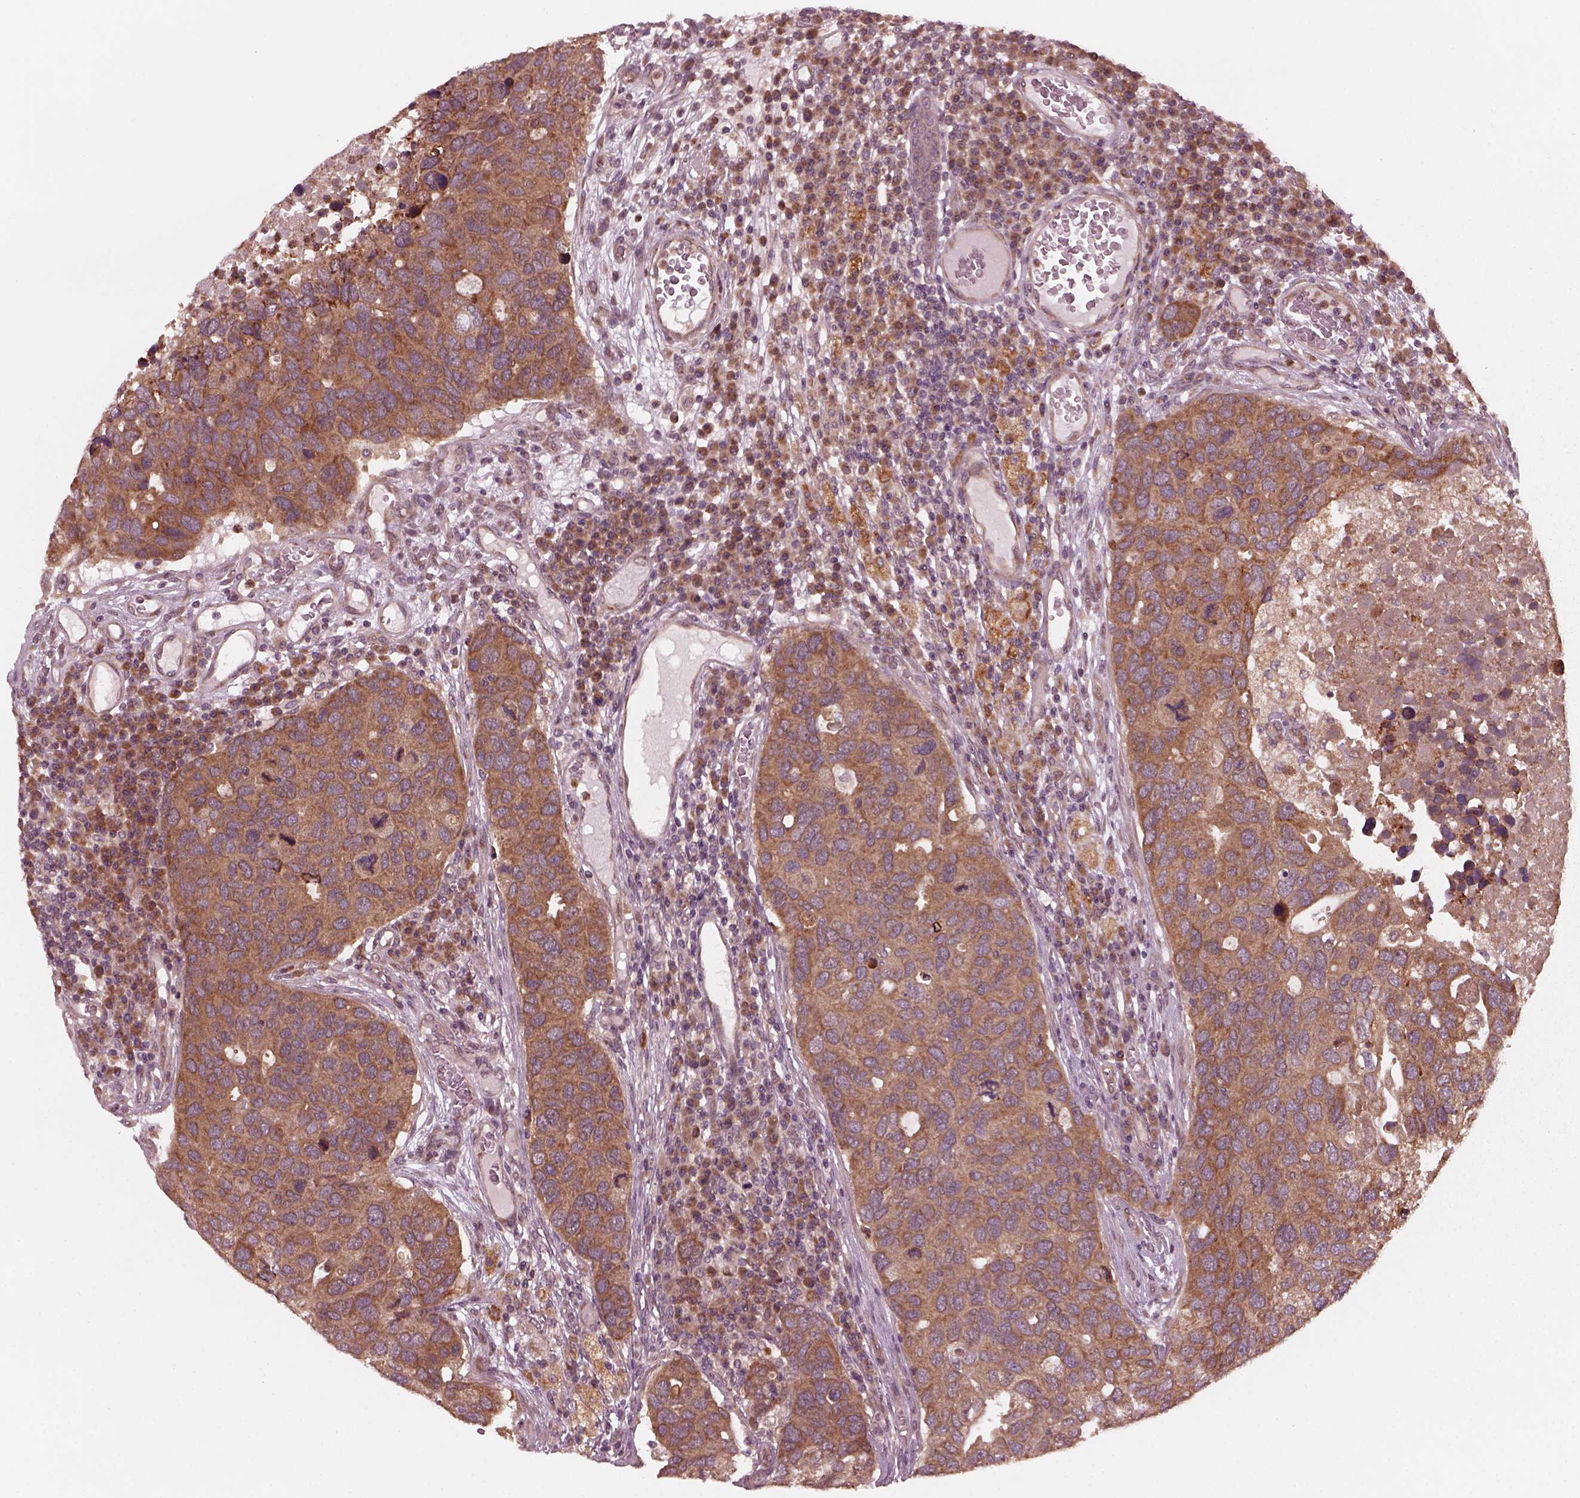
{"staining": {"intensity": "moderate", "quantity": "25%-75%", "location": "cytoplasmic/membranous"}, "tissue": "breast cancer", "cell_type": "Tumor cells", "image_type": "cancer", "snomed": [{"axis": "morphology", "description": "Duct carcinoma"}, {"axis": "topography", "description": "Breast"}], "caption": "This is an image of IHC staining of invasive ductal carcinoma (breast), which shows moderate positivity in the cytoplasmic/membranous of tumor cells.", "gene": "FAF2", "patient": {"sex": "female", "age": 83}}